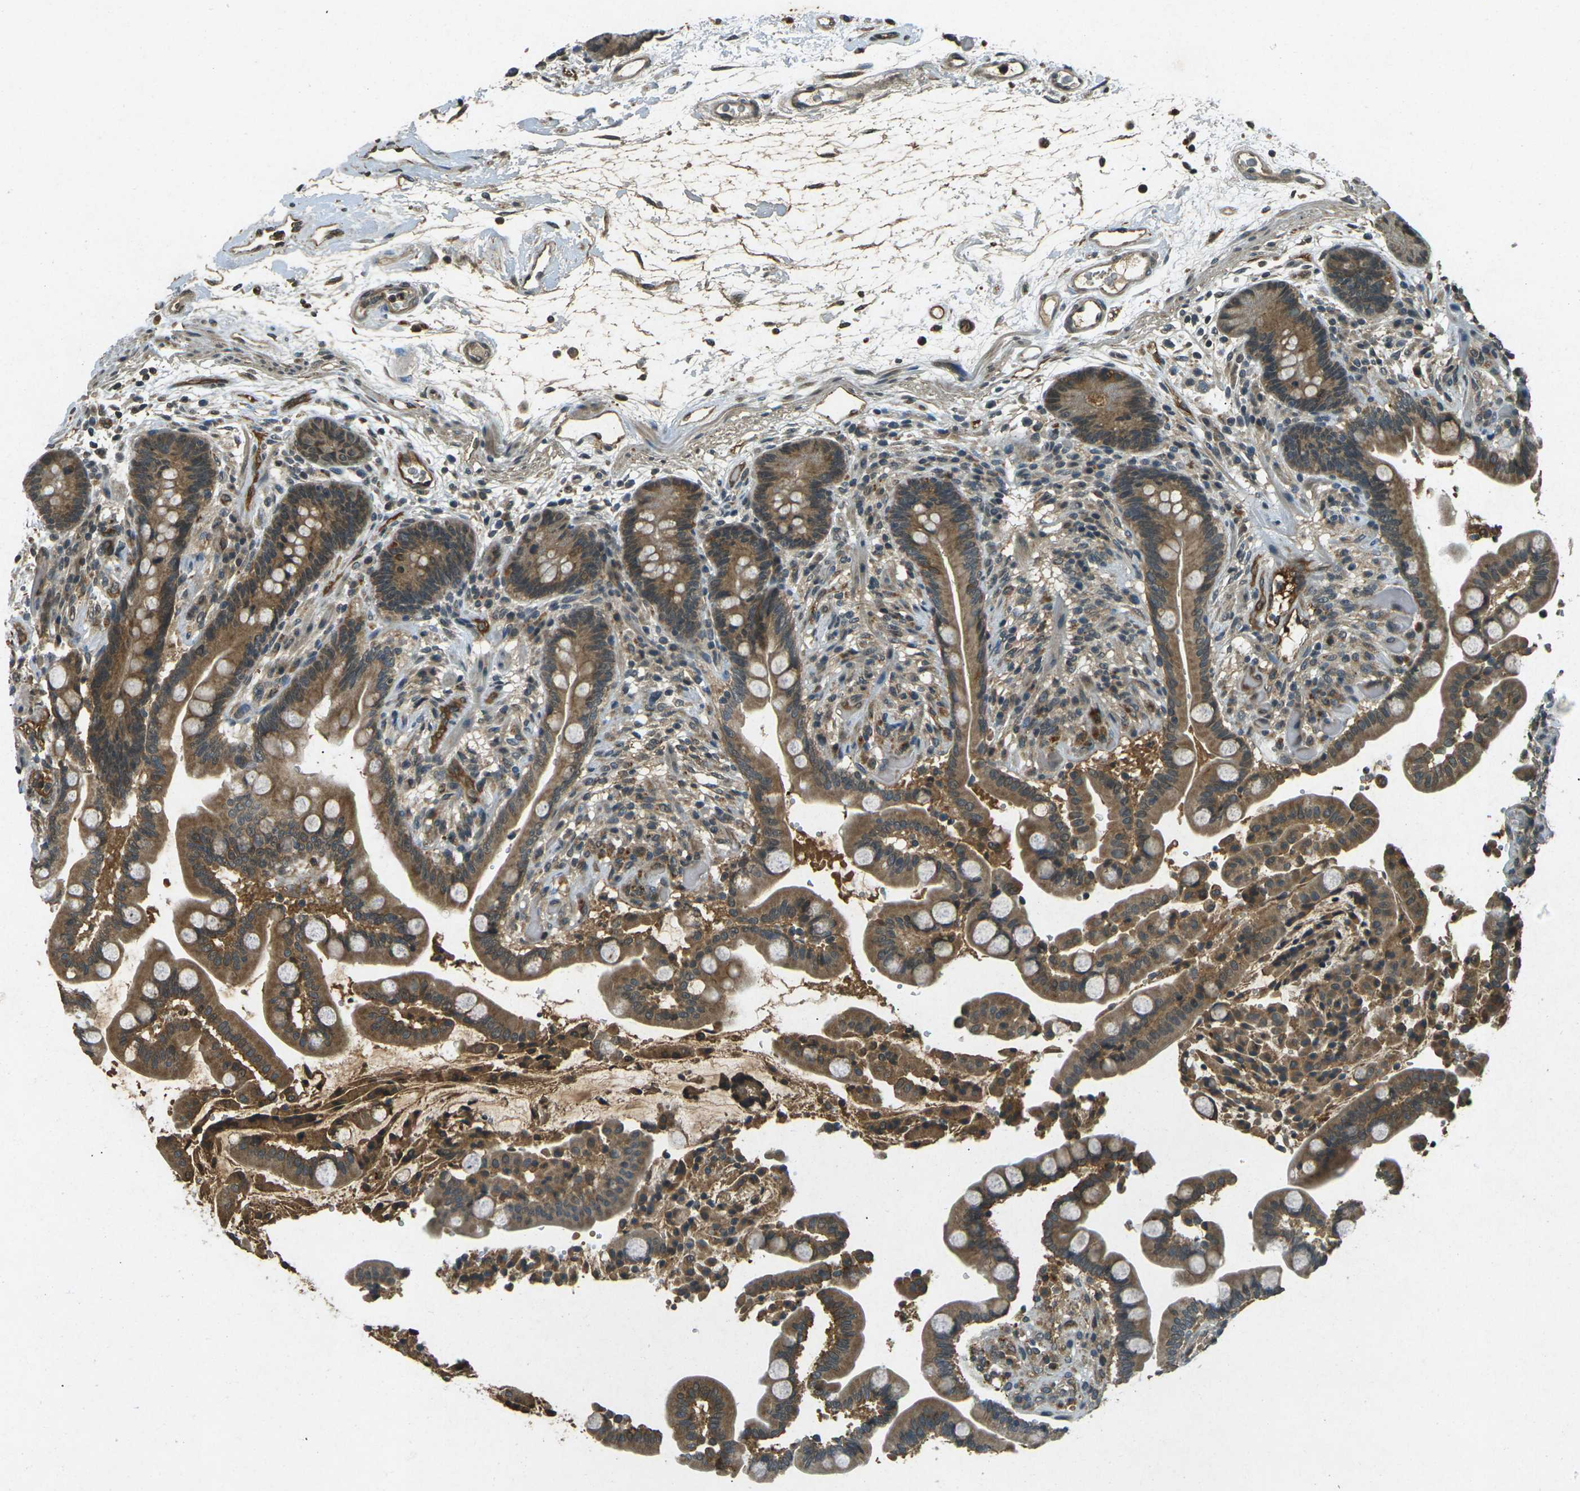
{"staining": {"intensity": "strong", "quantity": ">75%", "location": "cytoplasmic/membranous"}, "tissue": "colon", "cell_type": "Endothelial cells", "image_type": "normal", "snomed": [{"axis": "morphology", "description": "Normal tissue, NOS"}, {"axis": "topography", "description": "Colon"}], "caption": "A high amount of strong cytoplasmic/membranous staining is seen in approximately >75% of endothelial cells in unremarkable colon. Ihc stains the protein in brown and the nuclei are stained blue.", "gene": "PDE2A", "patient": {"sex": "male", "age": 73}}